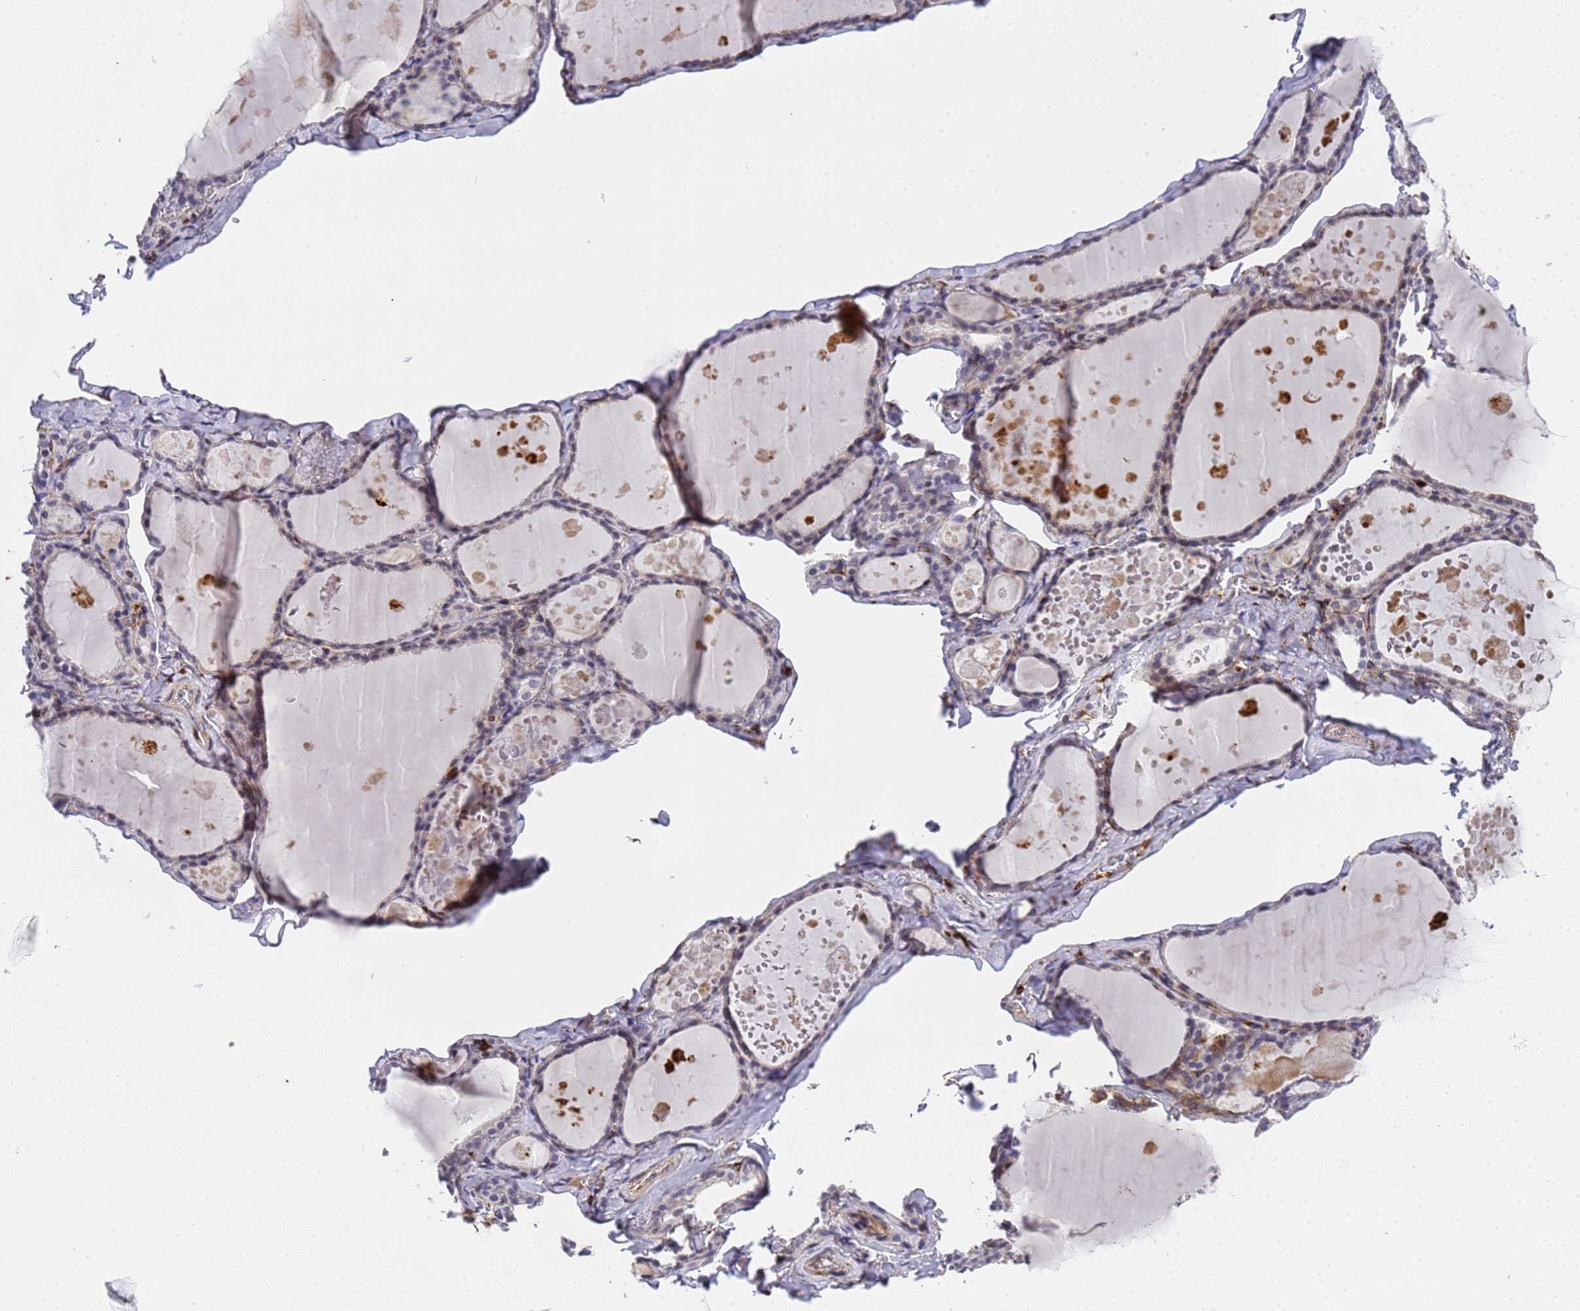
{"staining": {"intensity": "weak", "quantity": "<25%", "location": "nuclear"}, "tissue": "thyroid gland", "cell_type": "Glandular cells", "image_type": "normal", "snomed": [{"axis": "morphology", "description": "Normal tissue, NOS"}, {"axis": "topography", "description": "Thyroid gland"}], "caption": "Protein analysis of benign thyroid gland exhibits no significant staining in glandular cells. (Stains: DAB IHC with hematoxylin counter stain, Microscopy: brightfield microscopy at high magnification).", "gene": "IGFBP7", "patient": {"sex": "male", "age": 56}}